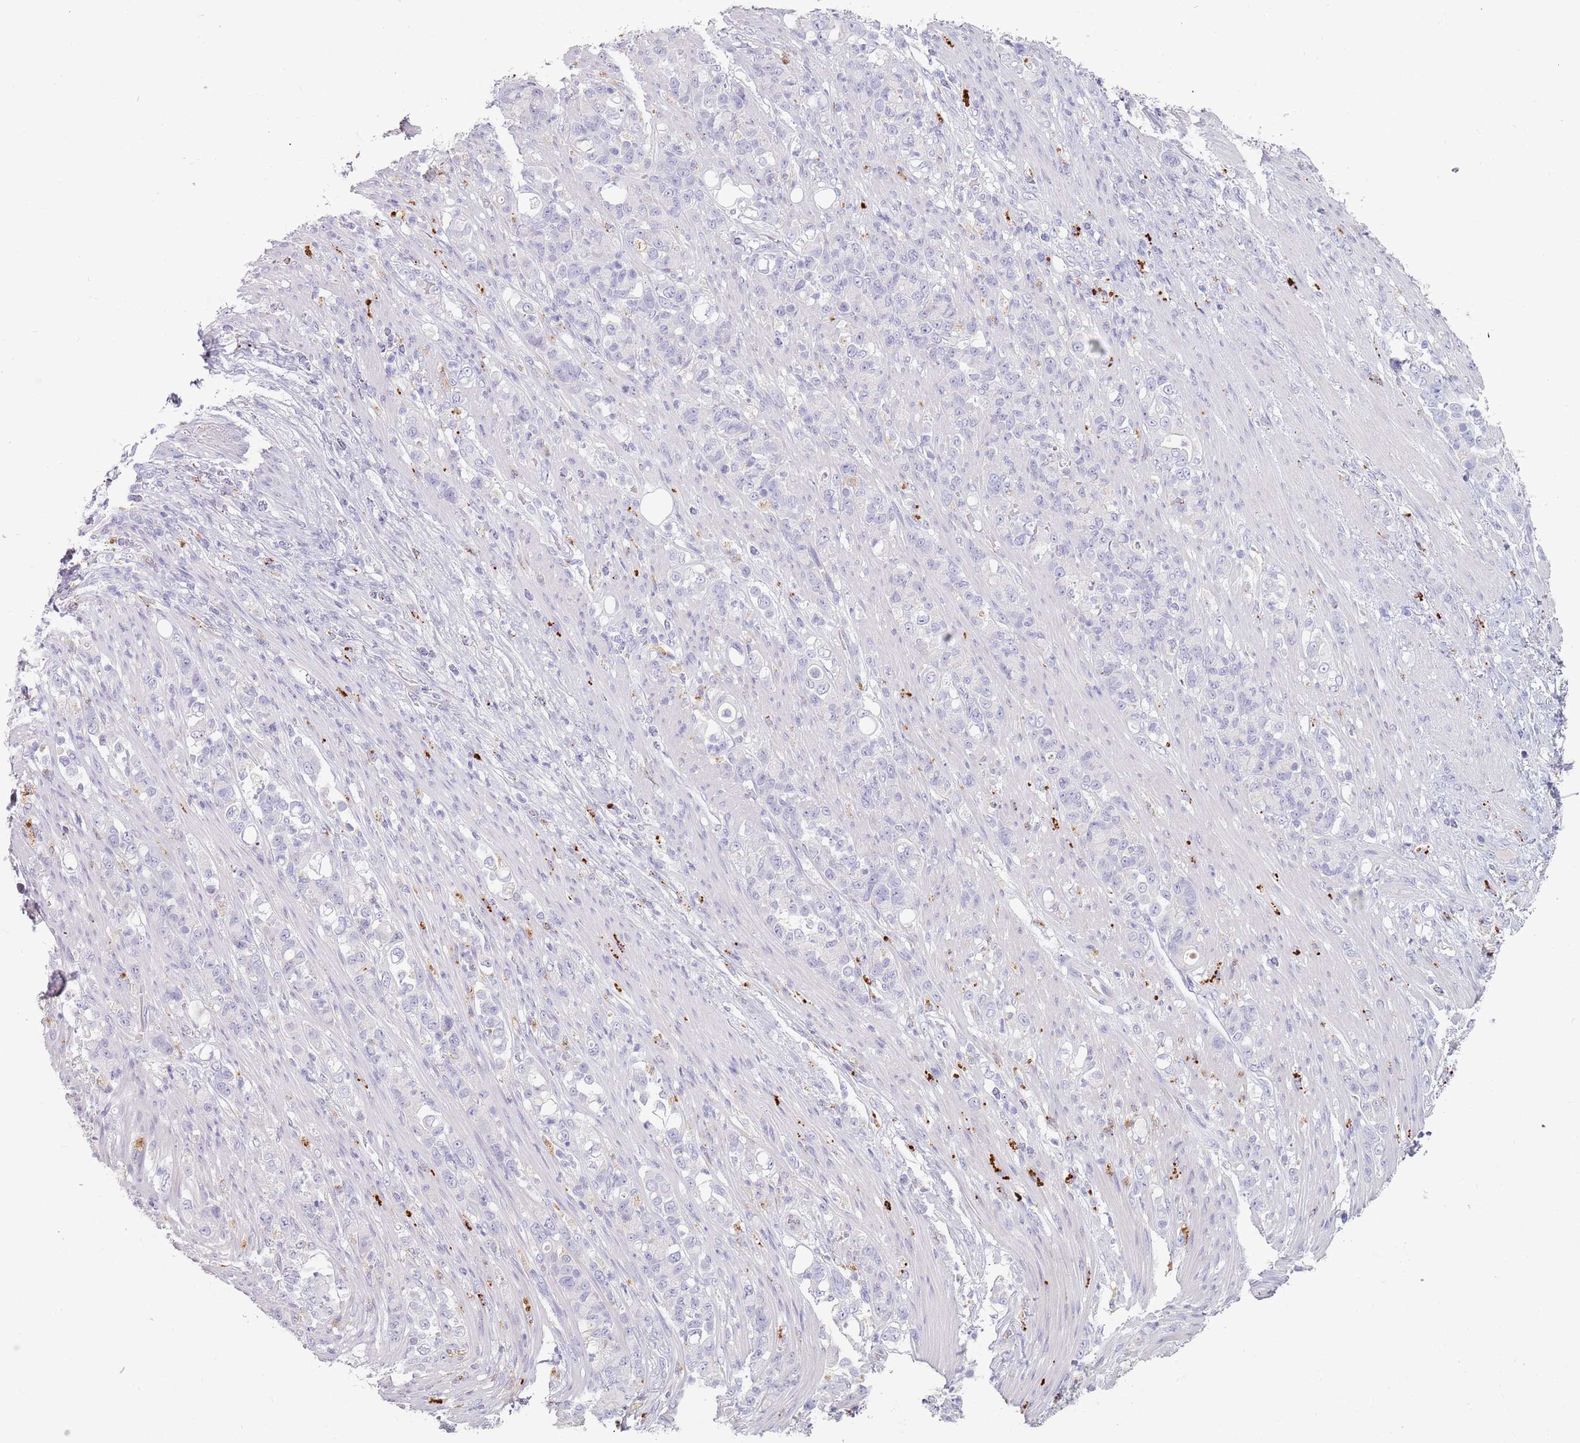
{"staining": {"intensity": "negative", "quantity": "none", "location": "none"}, "tissue": "stomach cancer", "cell_type": "Tumor cells", "image_type": "cancer", "snomed": [{"axis": "morphology", "description": "Normal tissue, NOS"}, {"axis": "morphology", "description": "Adenocarcinoma, NOS"}, {"axis": "topography", "description": "Stomach"}], "caption": "The micrograph displays no staining of tumor cells in adenocarcinoma (stomach).", "gene": "NWD2", "patient": {"sex": "female", "age": 79}}